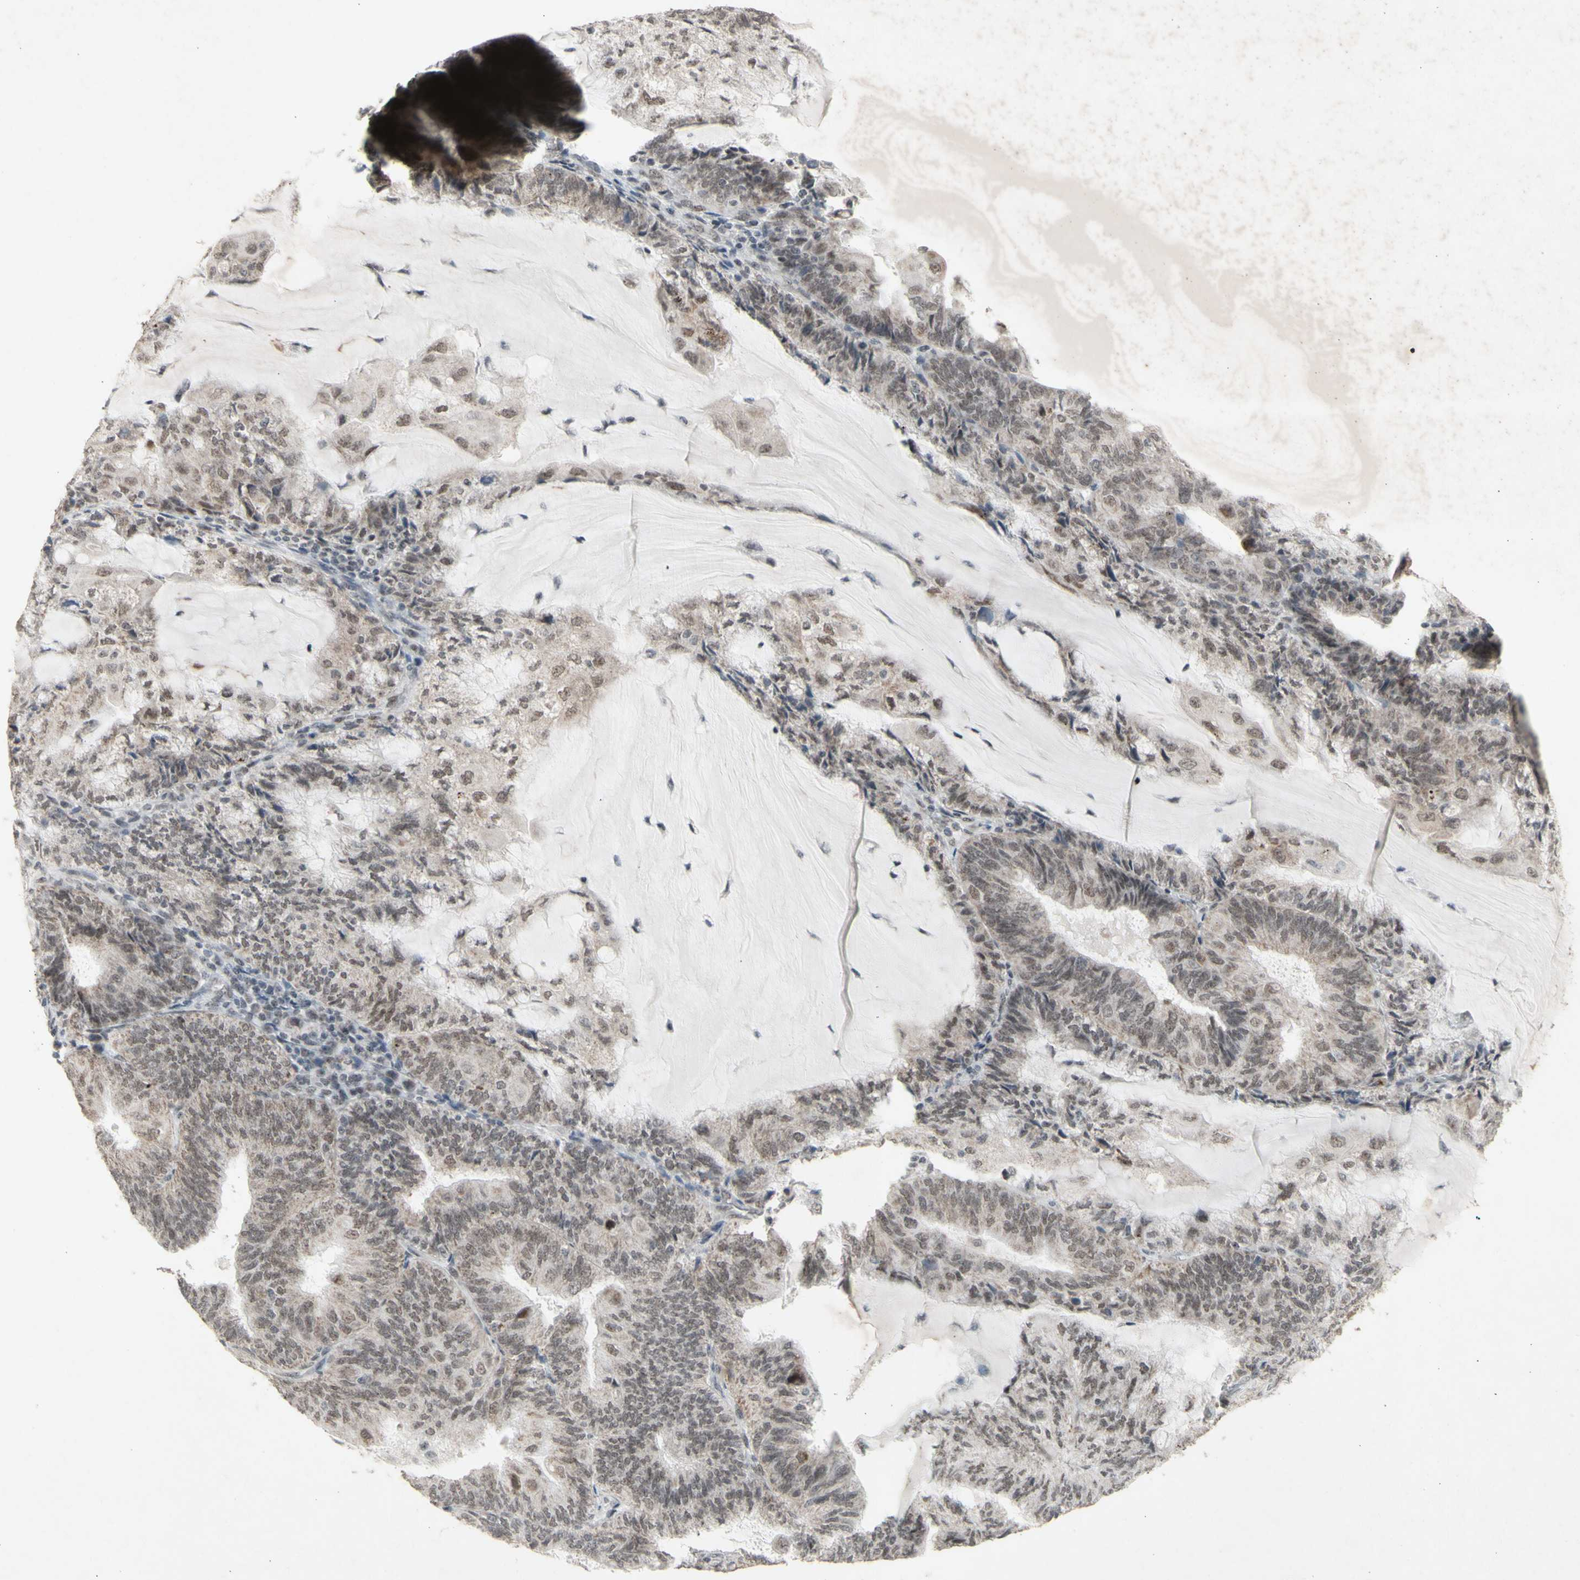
{"staining": {"intensity": "weak", "quantity": ">75%", "location": "nuclear"}, "tissue": "endometrial cancer", "cell_type": "Tumor cells", "image_type": "cancer", "snomed": [{"axis": "morphology", "description": "Adenocarcinoma, NOS"}, {"axis": "topography", "description": "Endometrium"}], "caption": "IHC of human endometrial cancer shows low levels of weak nuclear positivity in approximately >75% of tumor cells.", "gene": "CENPB", "patient": {"sex": "female", "age": 81}}